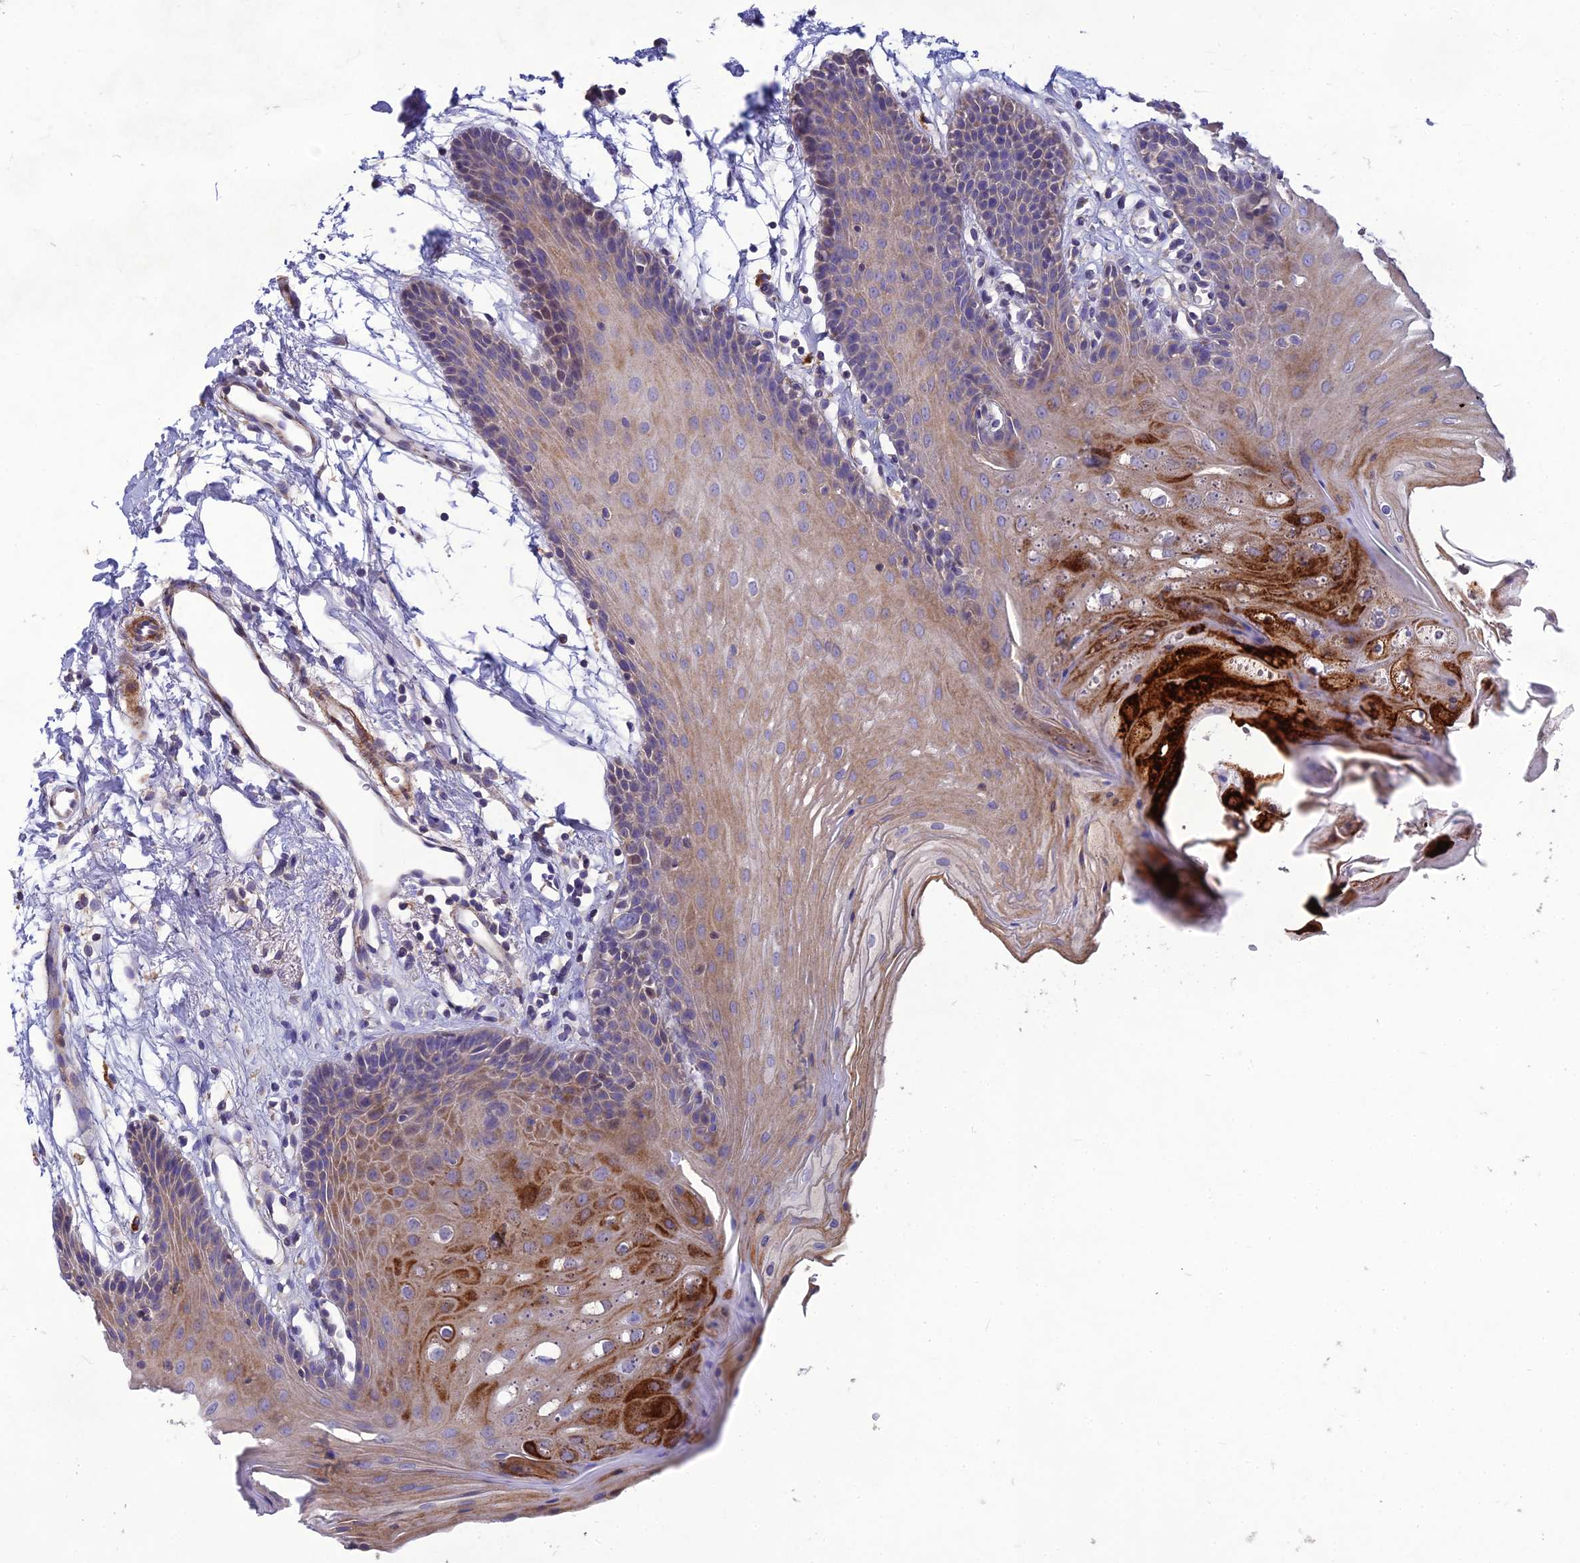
{"staining": {"intensity": "strong", "quantity": "<25%", "location": "cytoplasmic/membranous"}, "tissue": "oral mucosa", "cell_type": "Squamous epithelial cells", "image_type": "normal", "snomed": [{"axis": "morphology", "description": "Normal tissue, NOS"}, {"axis": "topography", "description": "Skeletal muscle"}, {"axis": "topography", "description": "Oral tissue"}, {"axis": "topography", "description": "Salivary gland"}, {"axis": "topography", "description": "Peripheral nerve tissue"}], "caption": "IHC photomicrograph of benign human oral mucosa stained for a protein (brown), which shows medium levels of strong cytoplasmic/membranous positivity in about <25% of squamous epithelial cells.", "gene": "CLUH", "patient": {"sex": "male", "age": 54}}